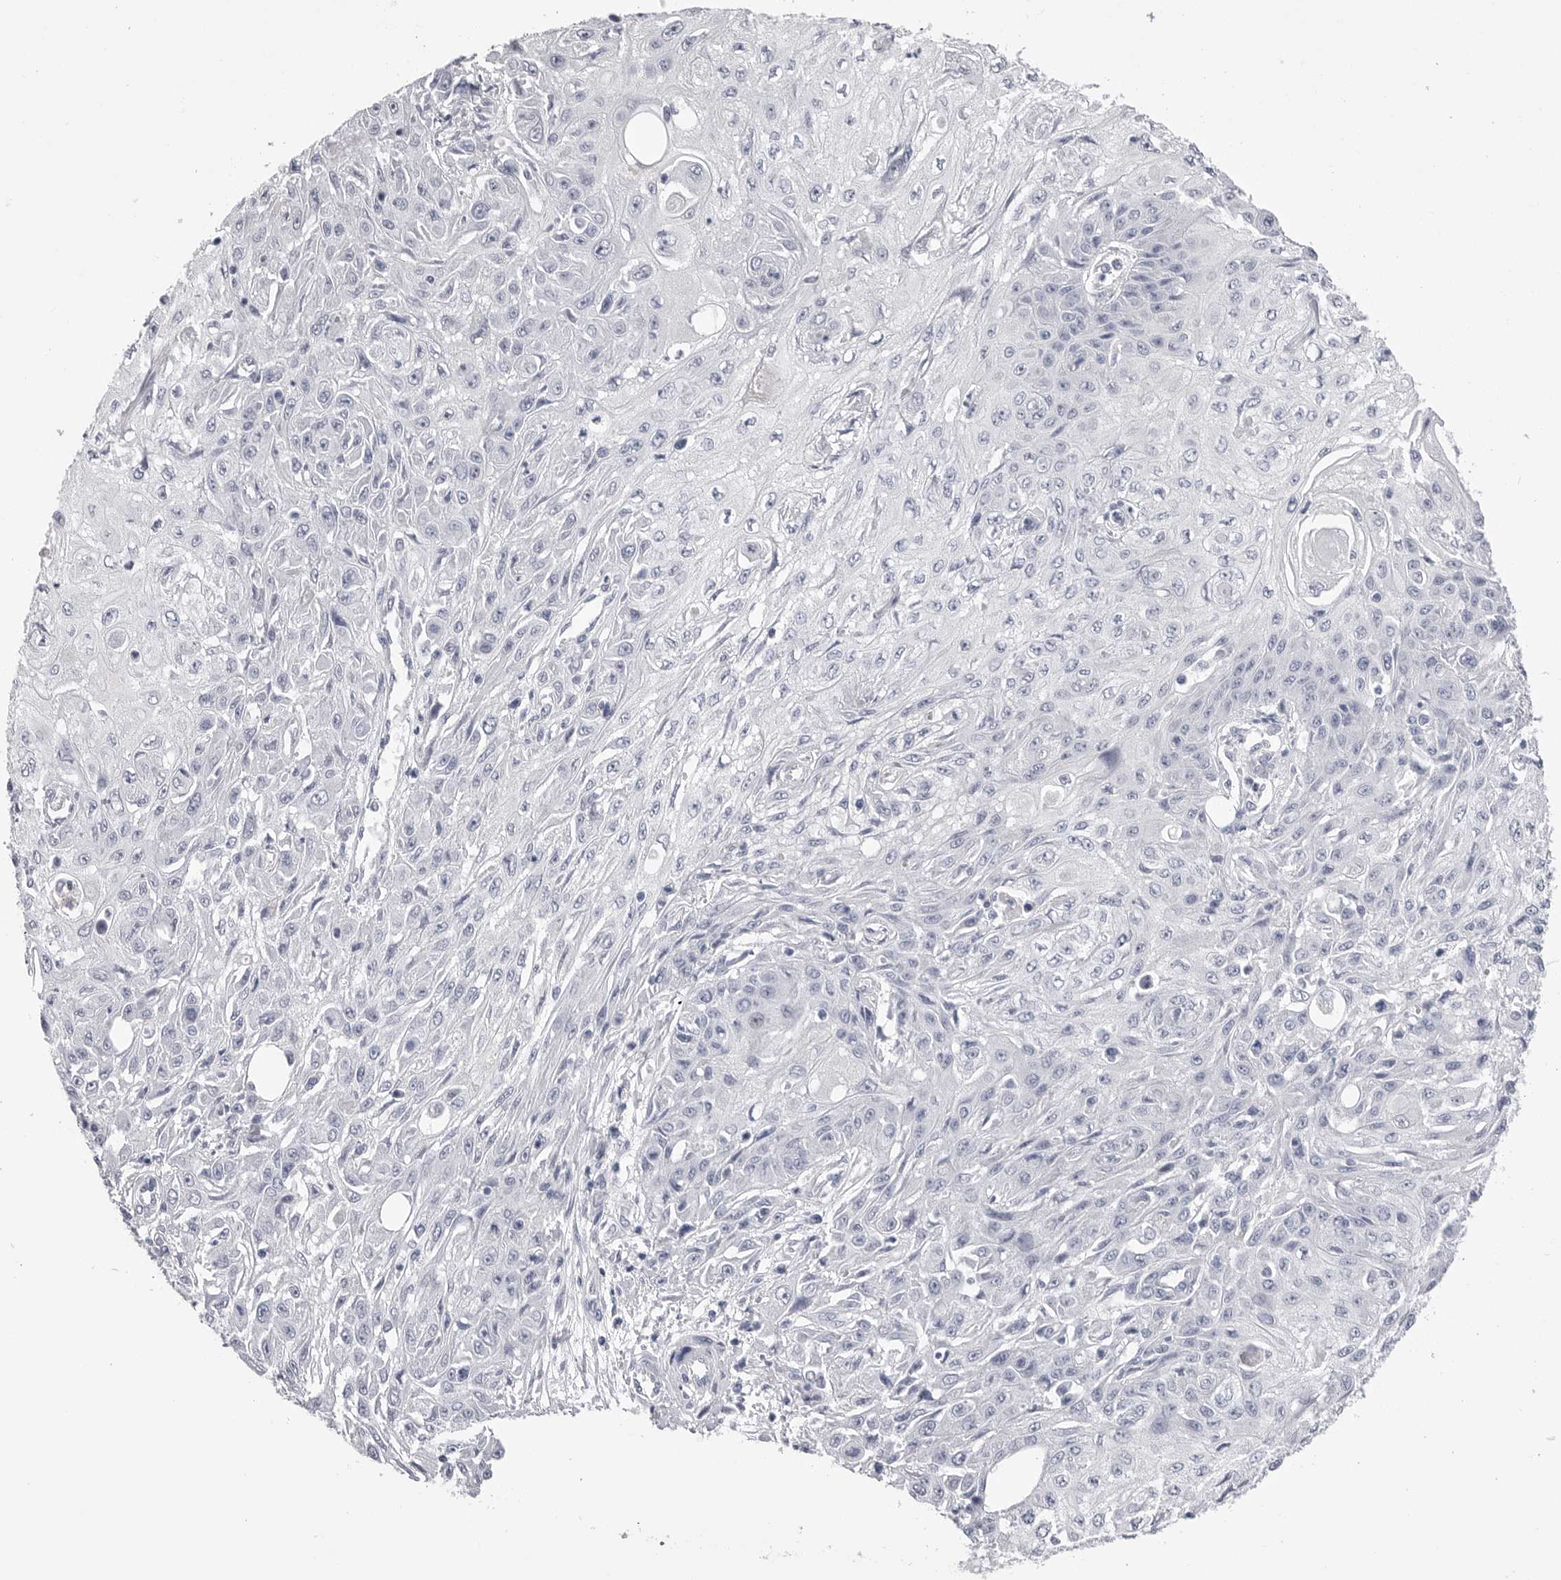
{"staining": {"intensity": "negative", "quantity": "none", "location": "none"}, "tissue": "skin cancer", "cell_type": "Tumor cells", "image_type": "cancer", "snomed": [{"axis": "morphology", "description": "Squamous cell carcinoma, NOS"}, {"axis": "morphology", "description": "Squamous cell carcinoma, metastatic, NOS"}, {"axis": "topography", "description": "Skin"}, {"axis": "topography", "description": "Lymph node"}], "caption": "Immunohistochemical staining of squamous cell carcinoma (skin) demonstrates no significant staining in tumor cells.", "gene": "DLGAP3", "patient": {"sex": "male", "age": 75}}